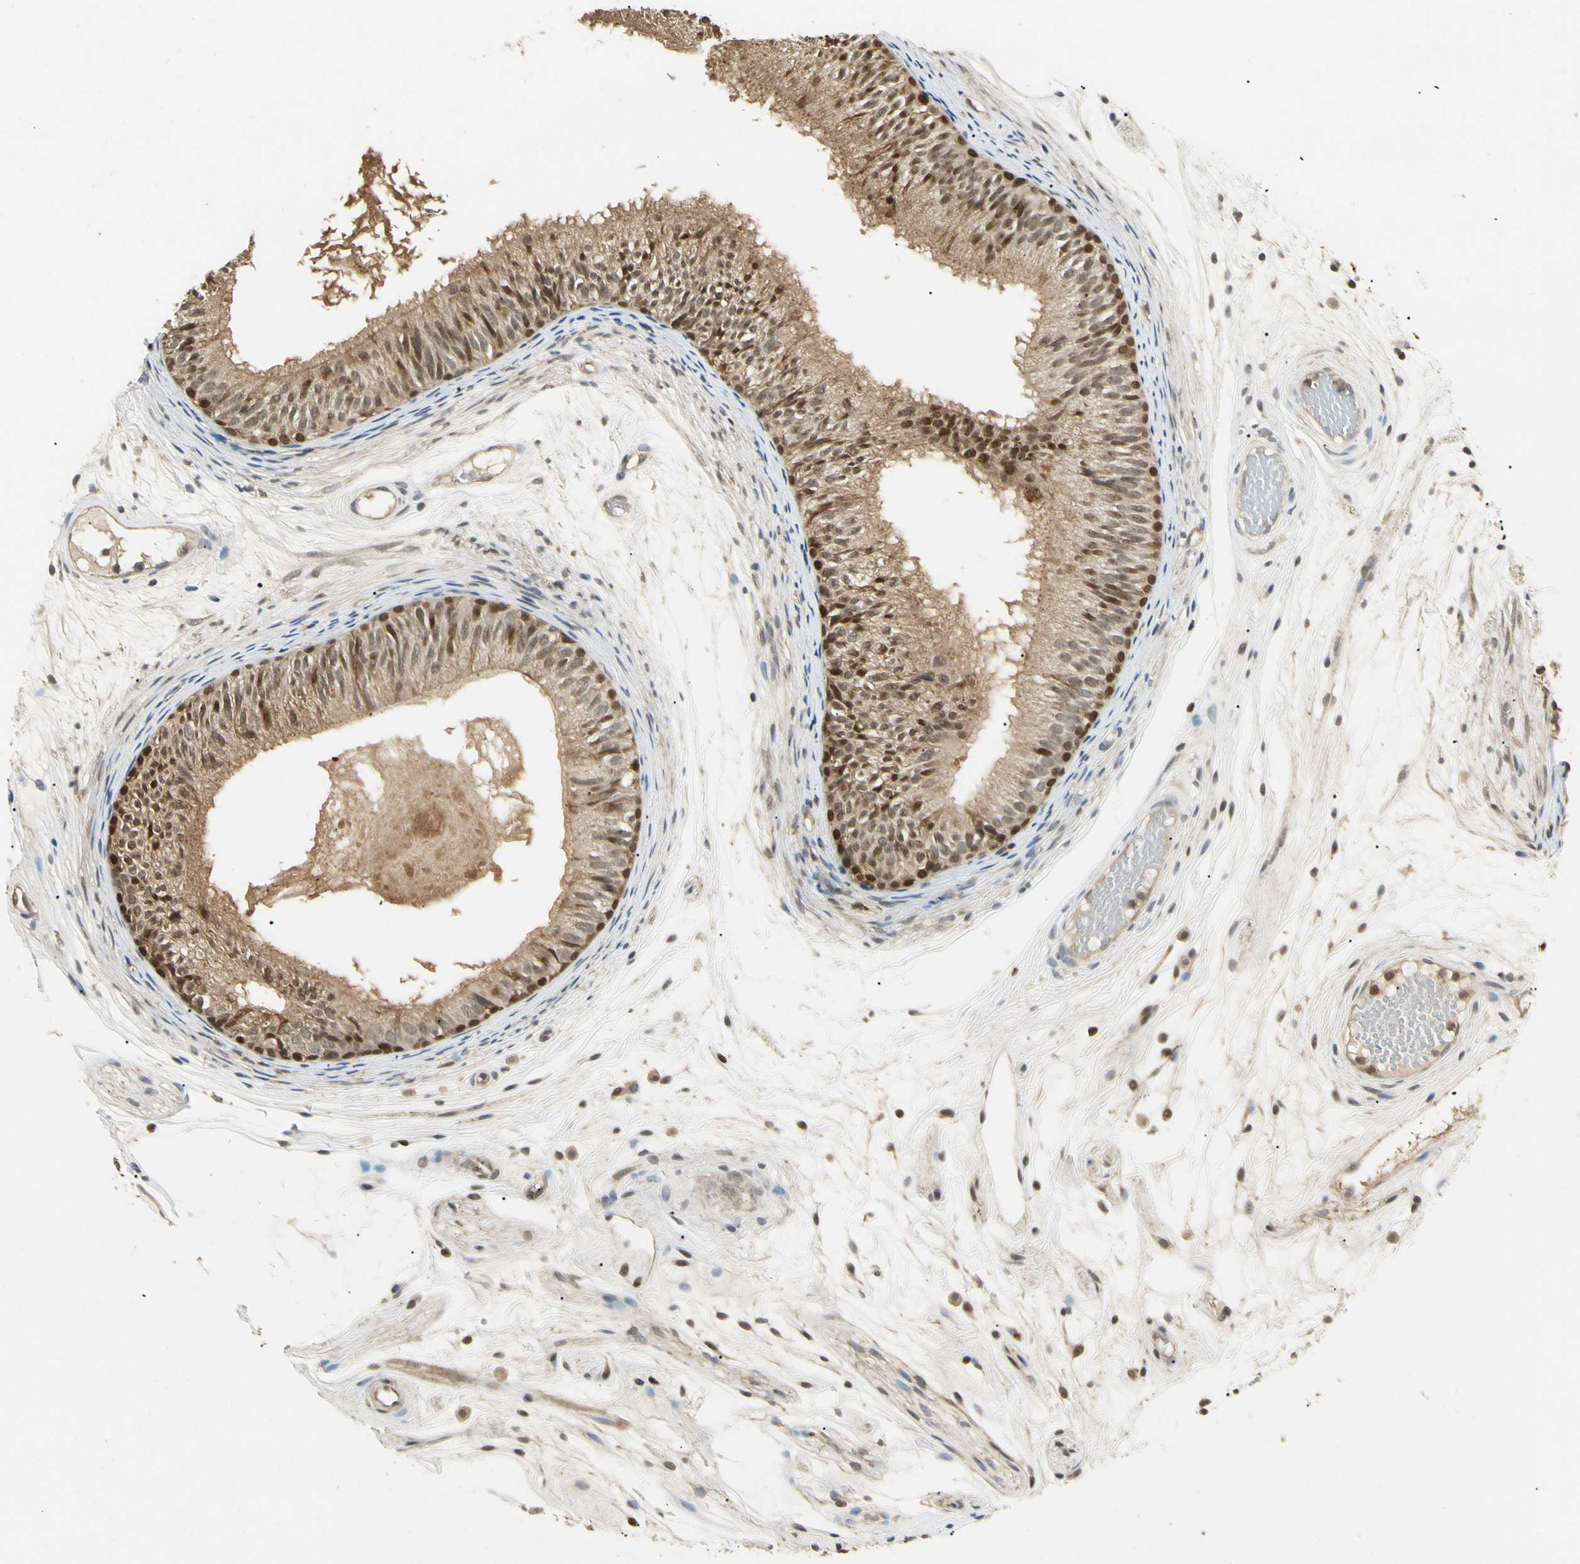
{"staining": {"intensity": "strong", "quantity": "<25%", "location": "nuclear"}, "tissue": "epididymis", "cell_type": "Glandular cells", "image_type": "normal", "snomed": [{"axis": "morphology", "description": "Normal tissue, NOS"}, {"axis": "morphology", "description": "Atrophy, NOS"}, {"axis": "topography", "description": "Testis"}, {"axis": "topography", "description": "Epididymis"}], "caption": "Immunohistochemical staining of benign epididymis demonstrates medium levels of strong nuclear positivity in about <25% of glandular cells. (DAB (3,3'-diaminobenzidine) = brown stain, brightfield microscopy at high magnification).", "gene": "YWHAB", "patient": {"sex": "male", "age": 18}}